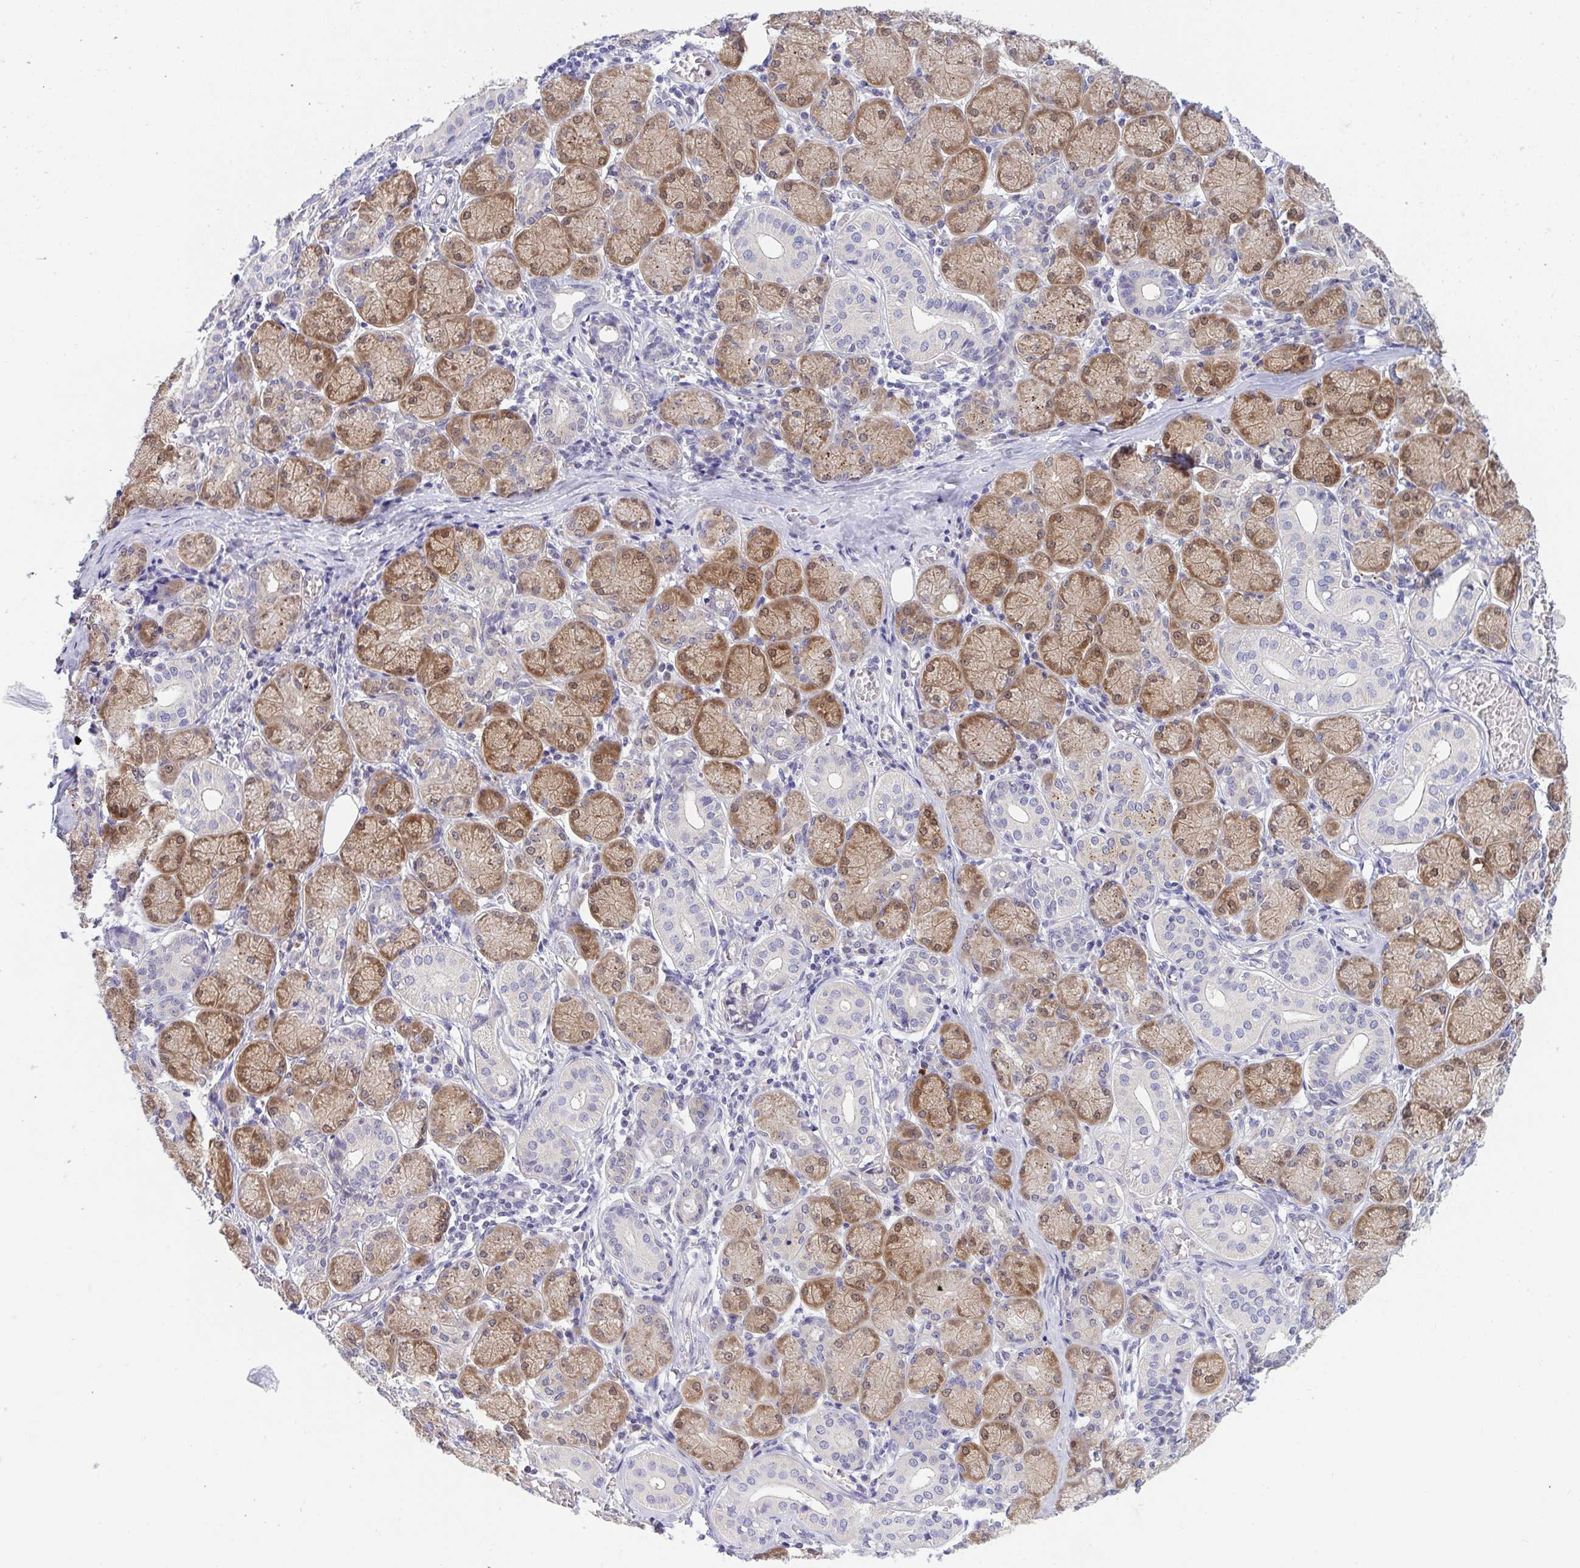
{"staining": {"intensity": "moderate", "quantity": "25%-75%", "location": "cytoplasmic/membranous,nuclear"}, "tissue": "salivary gland", "cell_type": "Glandular cells", "image_type": "normal", "snomed": [{"axis": "morphology", "description": "Normal tissue, NOS"}, {"axis": "topography", "description": "Salivary gland"}], "caption": "The histopathology image demonstrates immunohistochemical staining of normal salivary gland. There is moderate cytoplasmic/membranous,nuclear expression is identified in approximately 25%-75% of glandular cells.", "gene": "HOXD12", "patient": {"sex": "female", "age": 24}}